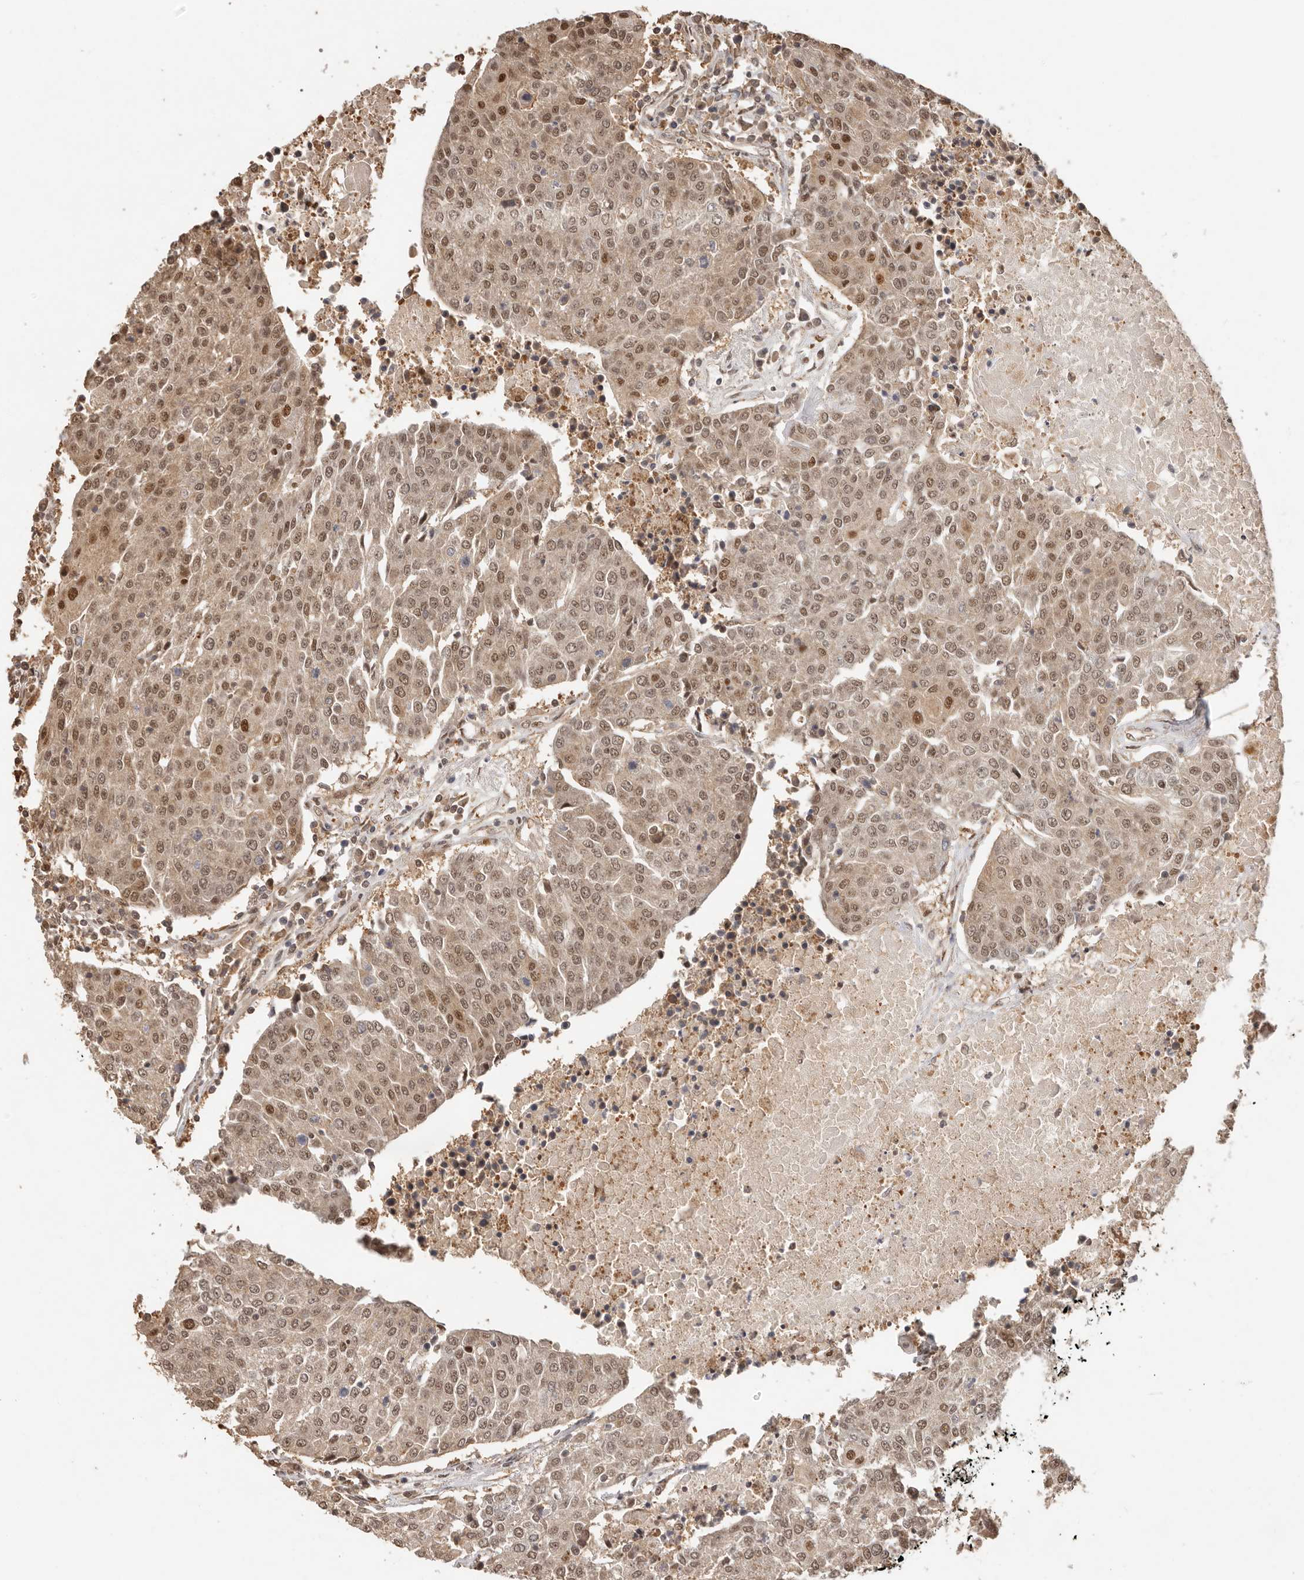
{"staining": {"intensity": "moderate", "quantity": ">75%", "location": "nuclear"}, "tissue": "urothelial cancer", "cell_type": "Tumor cells", "image_type": "cancer", "snomed": [{"axis": "morphology", "description": "Urothelial carcinoma, High grade"}, {"axis": "topography", "description": "Urinary bladder"}], "caption": "The photomicrograph reveals a brown stain indicating the presence of a protein in the nuclear of tumor cells in urothelial cancer.", "gene": "PSMA5", "patient": {"sex": "female", "age": 85}}